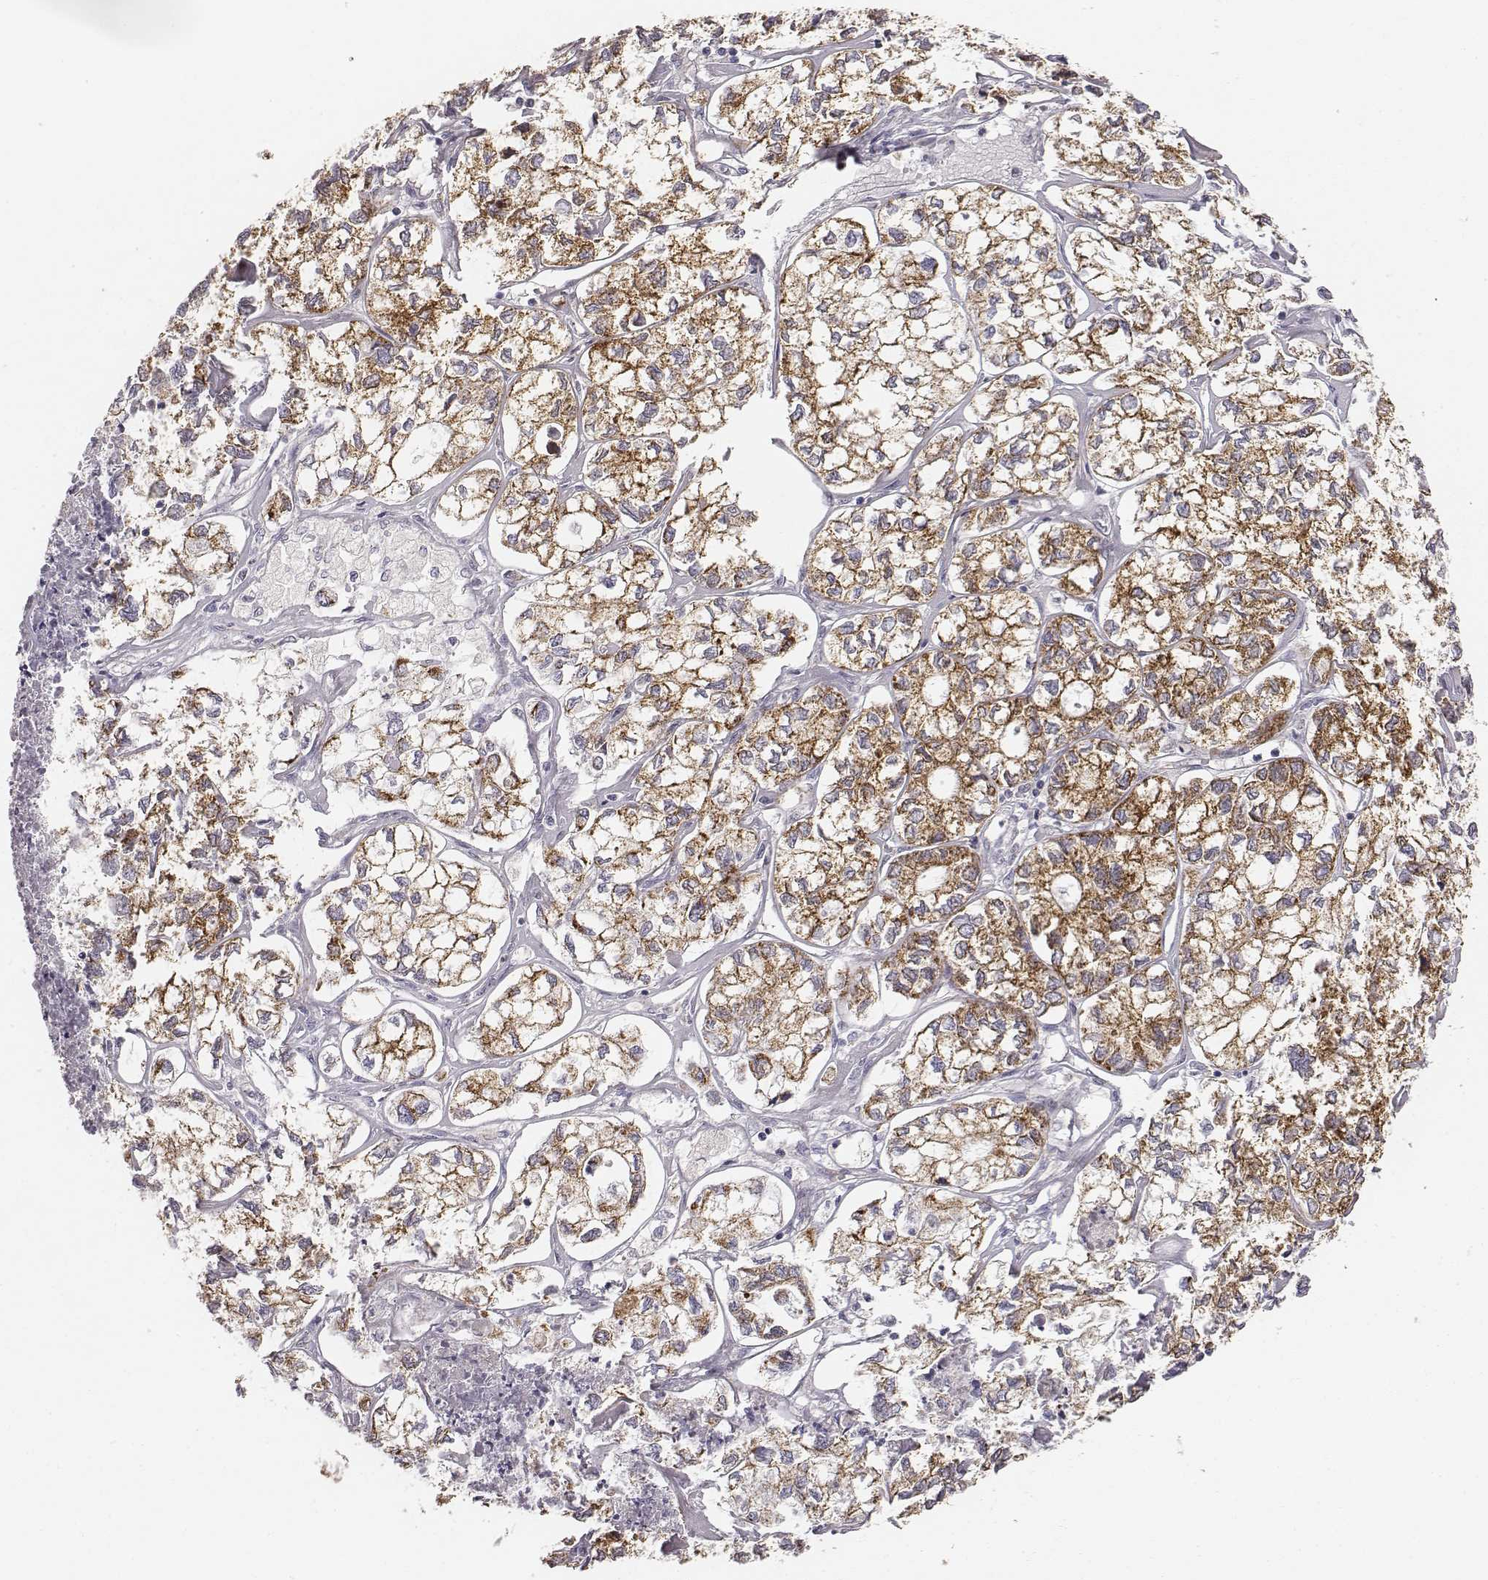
{"staining": {"intensity": "moderate", "quantity": ">75%", "location": "cytoplasmic/membranous"}, "tissue": "ovarian cancer", "cell_type": "Tumor cells", "image_type": "cancer", "snomed": [{"axis": "morphology", "description": "Carcinoma, endometroid"}, {"axis": "topography", "description": "Ovary"}], "caption": "About >75% of tumor cells in human endometroid carcinoma (ovarian) display moderate cytoplasmic/membranous protein expression as visualized by brown immunohistochemical staining.", "gene": "ABCD3", "patient": {"sex": "female", "age": 64}}